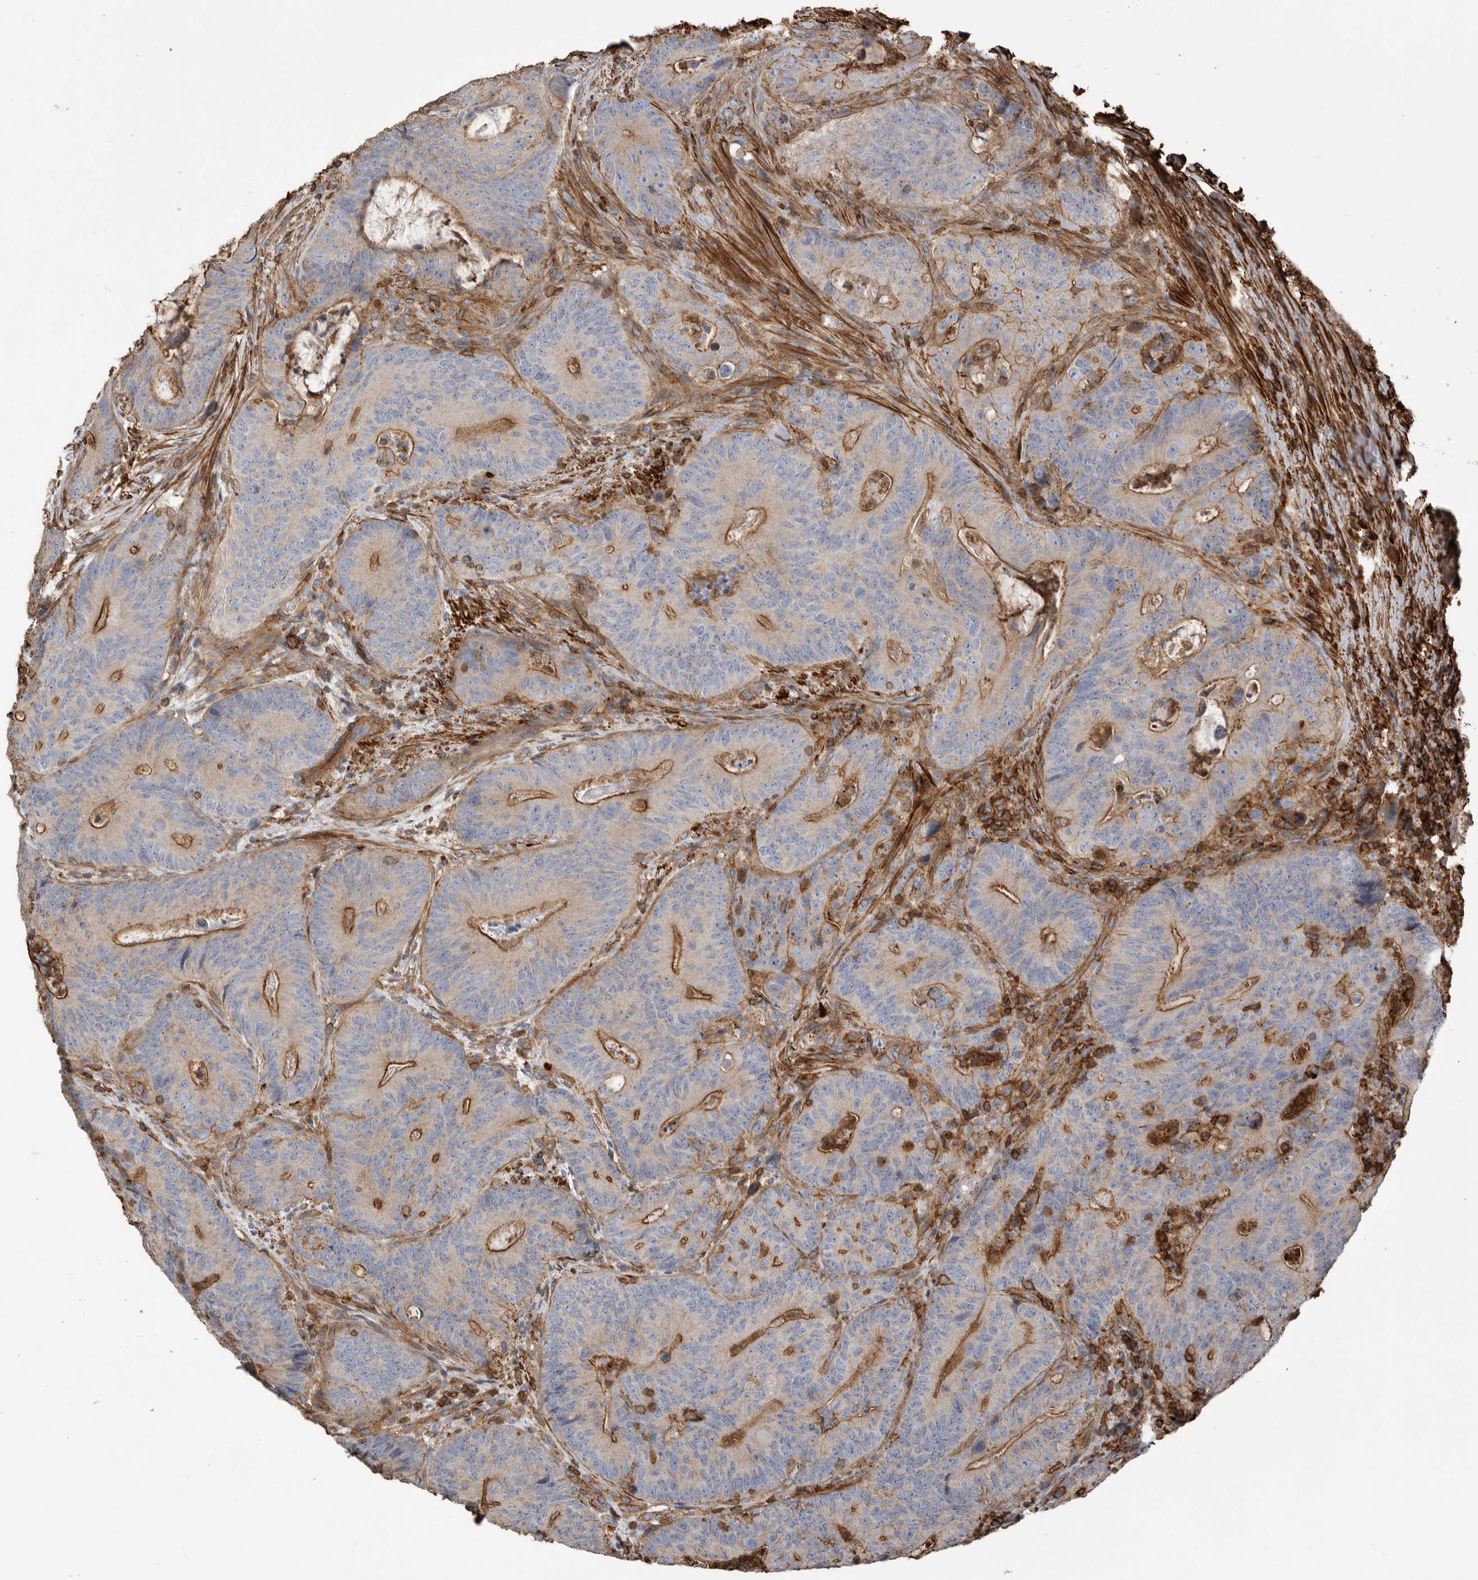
{"staining": {"intensity": "moderate", "quantity": "25%-75%", "location": "cytoplasmic/membranous"}, "tissue": "colorectal cancer", "cell_type": "Tumor cells", "image_type": "cancer", "snomed": [{"axis": "morphology", "description": "Normal tissue, NOS"}, {"axis": "topography", "description": "Colon"}], "caption": "The immunohistochemical stain labels moderate cytoplasmic/membranous positivity in tumor cells of colorectal cancer tissue.", "gene": "GPER1", "patient": {"sex": "female", "age": 82}}